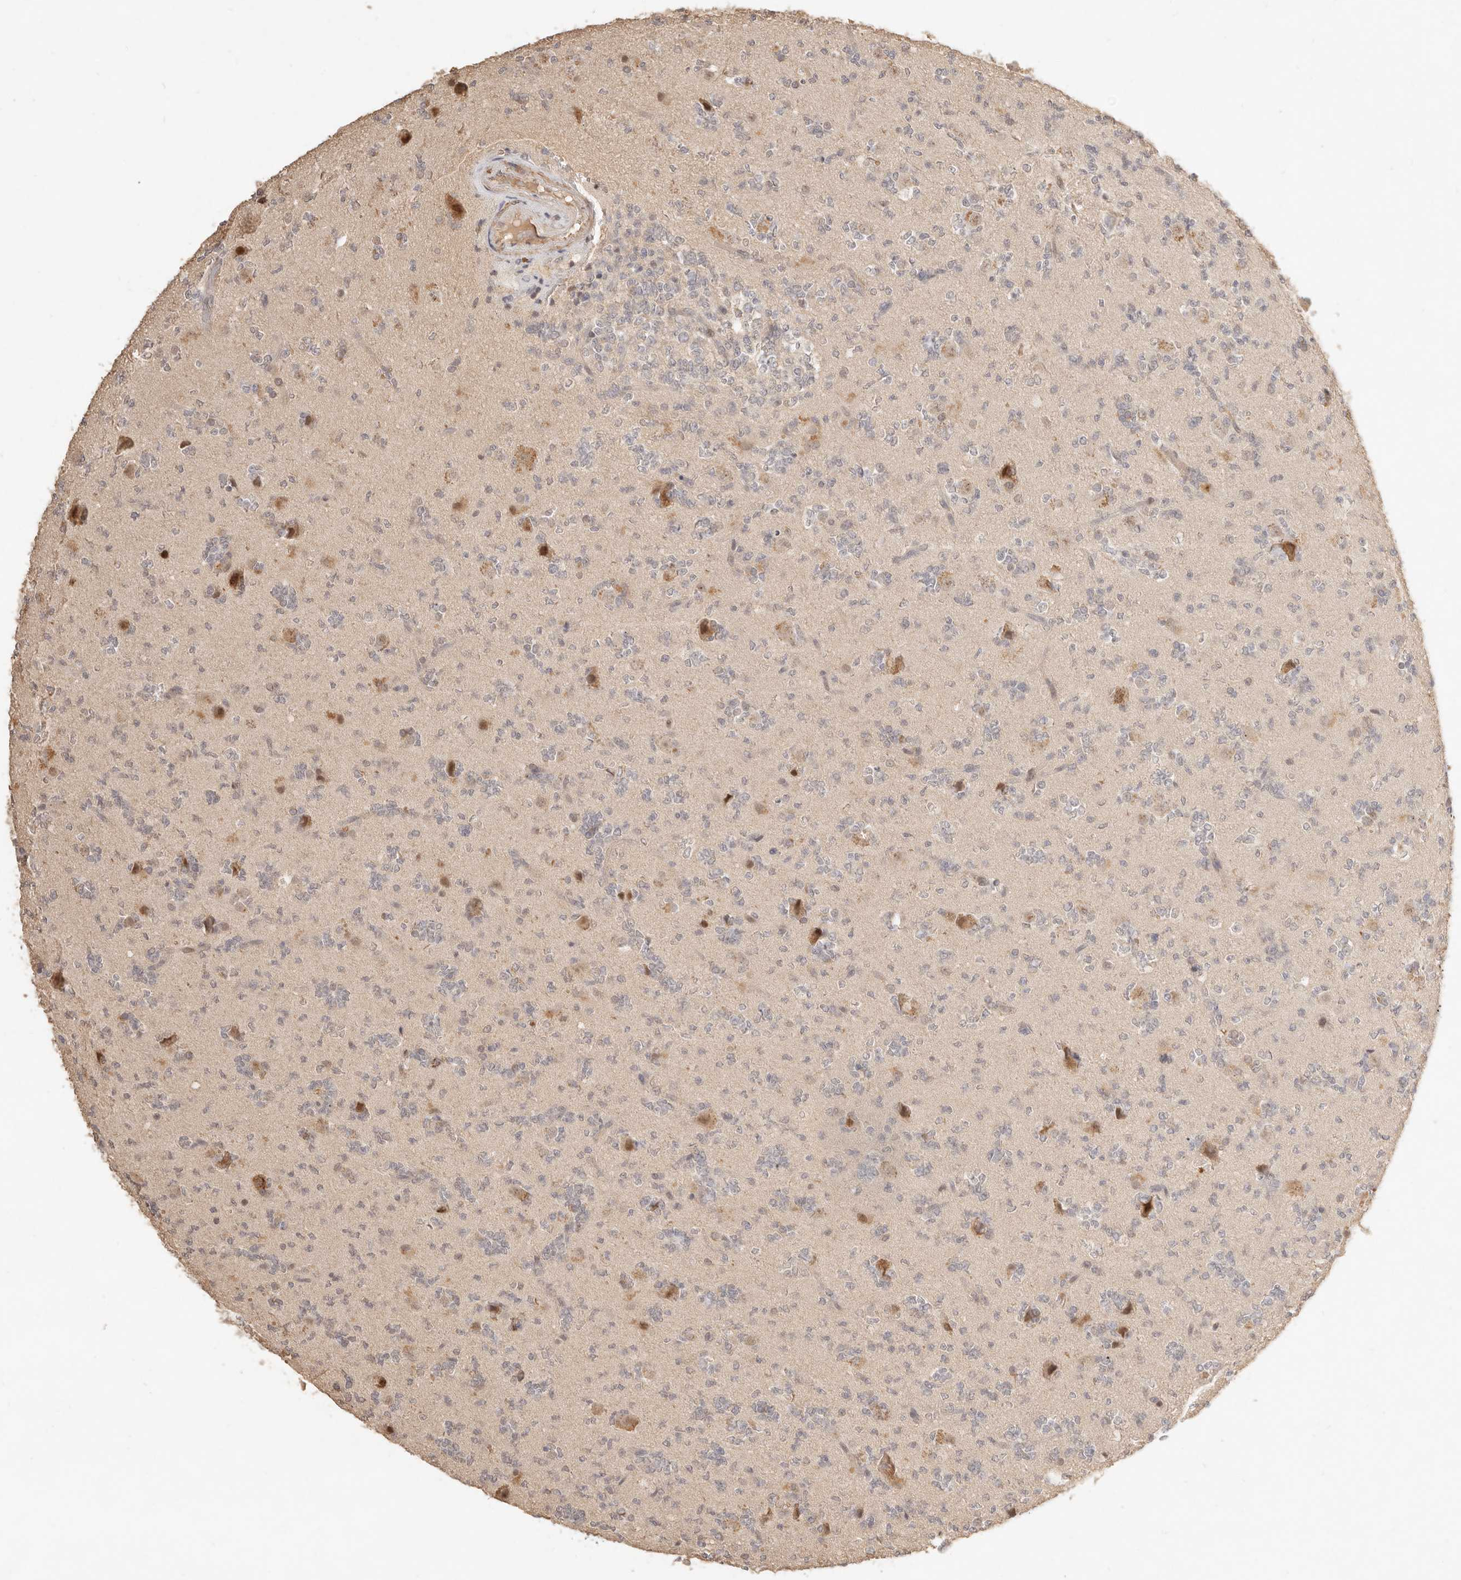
{"staining": {"intensity": "weak", "quantity": "<25%", "location": "nuclear"}, "tissue": "glioma", "cell_type": "Tumor cells", "image_type": "cancer", "snomed": [{"axis": "morphology", "description": "Glioma, malignant, High grade"}, {"axis": "topography", "description": "Brain"}], "caption": "This is an immunohistochemistry (IHC) histopathology image of glioma. There is no expression in tumor cells.", "gene": "MEP1A", "patient": {"sex": "female", "age": 62}}